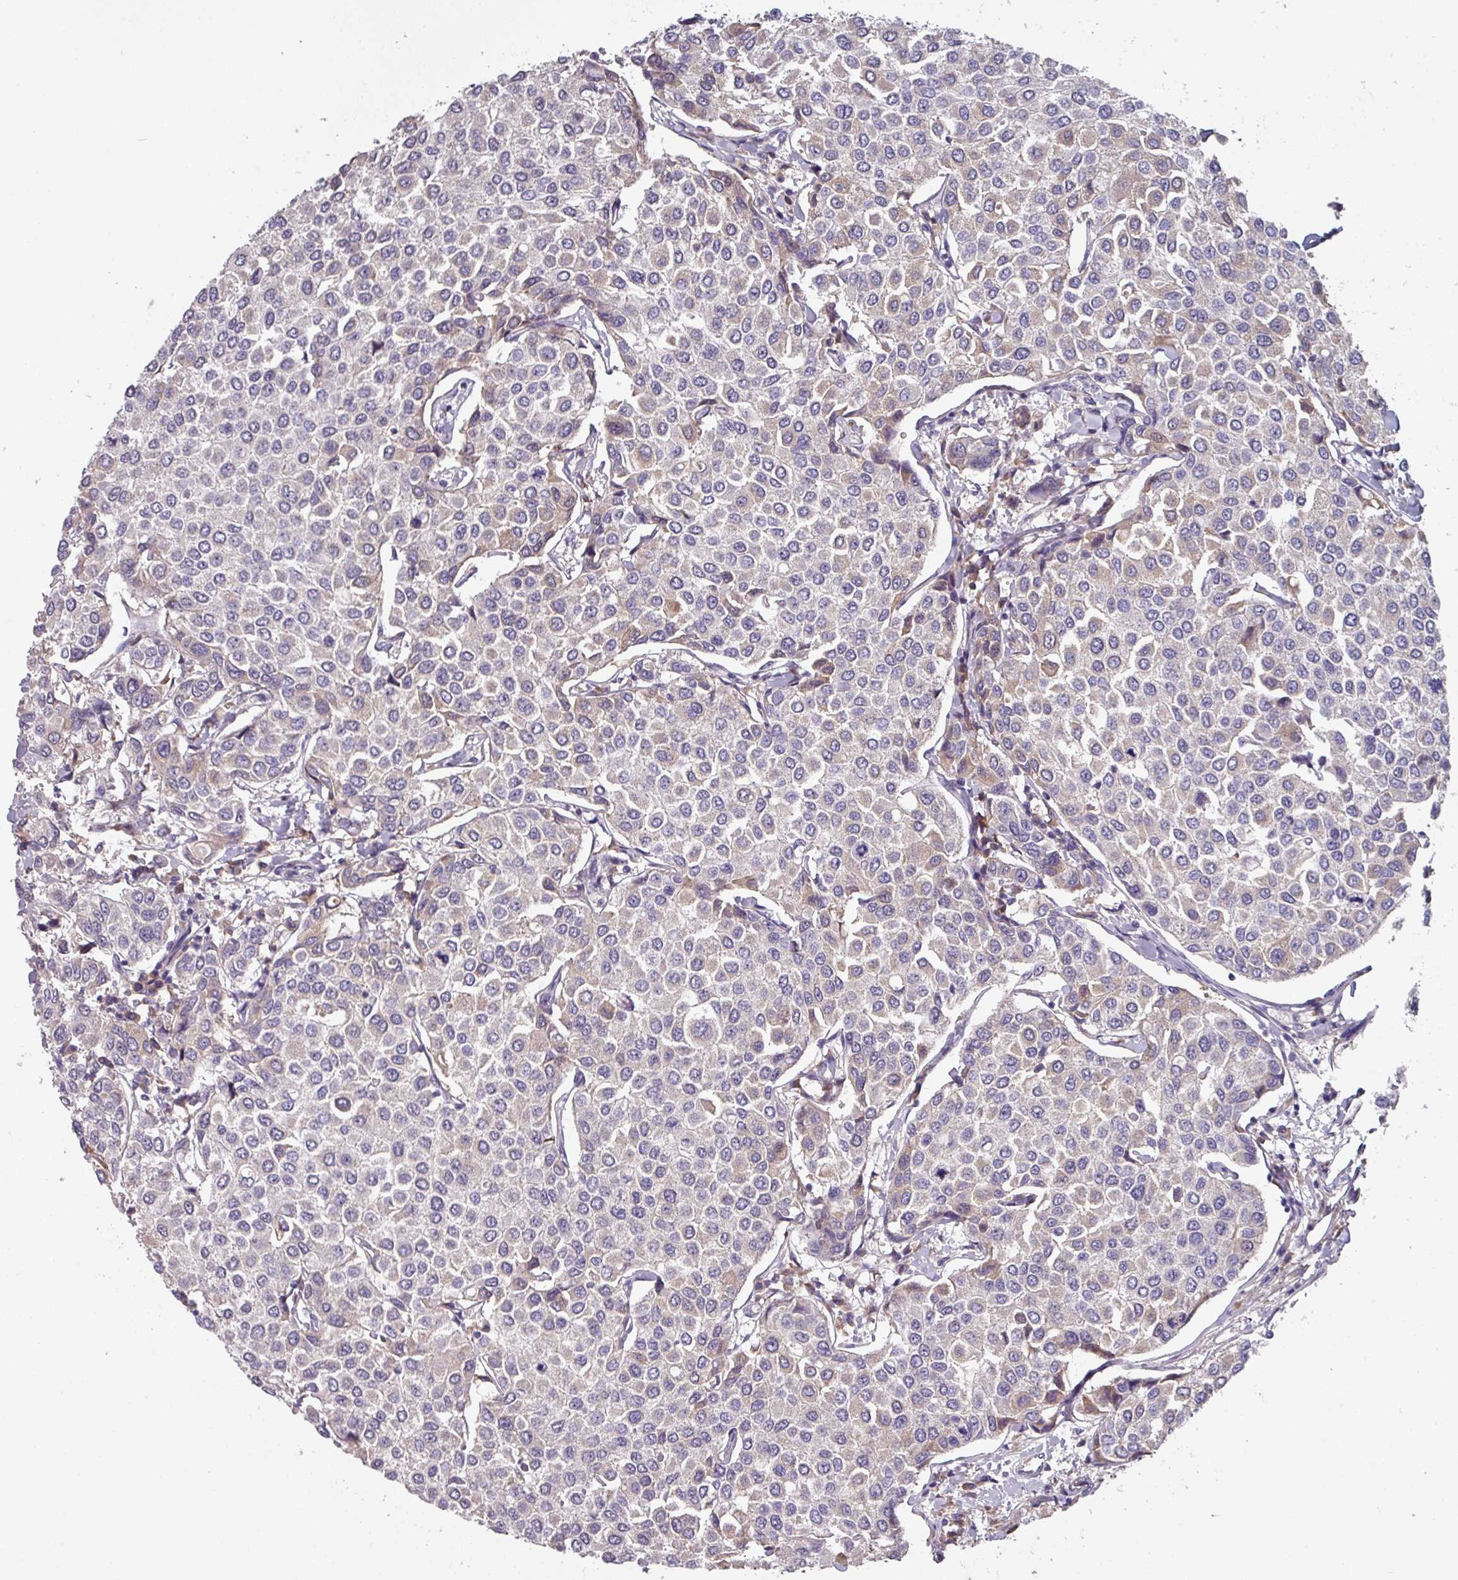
{"staining": {"intensity": "weak", "quantity": "25%-75%", "location": "cytoplasmic/membranous"}, "tissue": "breast cancer", "cell_type": "Tumor cells", "image_type": "cancer", "snomed": [{"axis": "morphology", "description": "Duct carcinoma"}, {"axis": "topography", "description": "Breast"}], "caption": "The micrograph reveals immunohistochemical staining of breast cancer. There is weak cytoplasmic/membranous staining is appreciated in approximately 25%-75% of tumor cells. Immunohistochemistry (ihc) stains the protein of interest in brown and the nuclei are stained blue.", "gene": "PRAMEF8", "patient": {"sex": "female", "age": 55}}